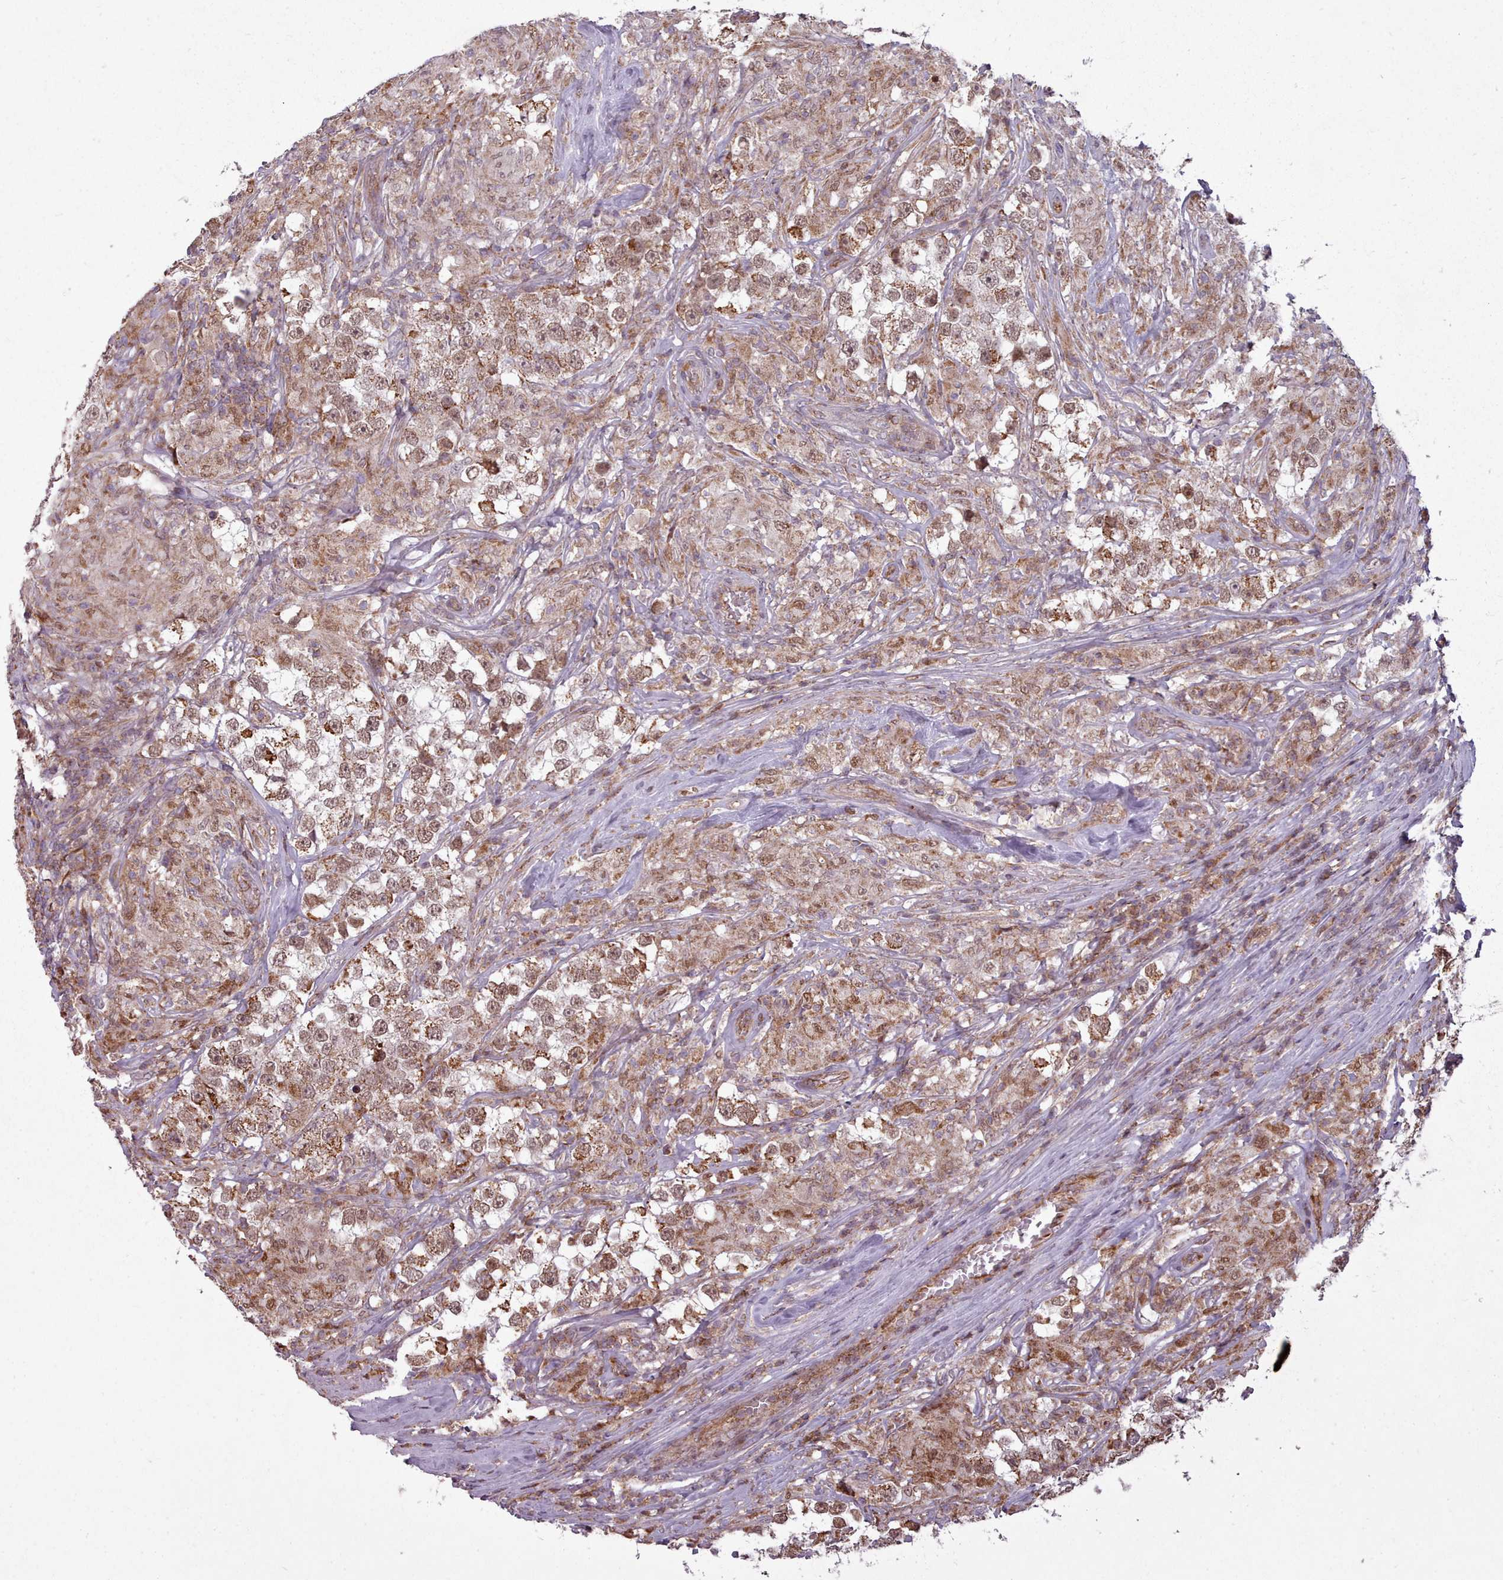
{"staining": {"intensity": "moderate", "quantity": ">75%", "location": "cytoplasmic/membranous,nuclear"}, "tissue": "testis cancer", "cell_type": "Tumor cells", "image_type": "cancer", "snomed": [{"axis": "morphology", "description": "Seminoma, NOS"}, {"axis": "topography", "description": "Testis"}], "caption": "Immunohistochemistry (IHC) staining of testis cancer, which shows medium levels of moderate cytoplasmic/membranous and nuclear expression in approximately >75% of tumor cells indicating moderate cytoplasmic/membranous and nuclear protein staining. The staining was performed using DAB (3,3'-diaminobenzidine) (brown) for protein detection and nuclei were counterstained in hematoxylin (blue).", "gene": "ZMYM4", "patient": {"sex": "male", "age": 46}}